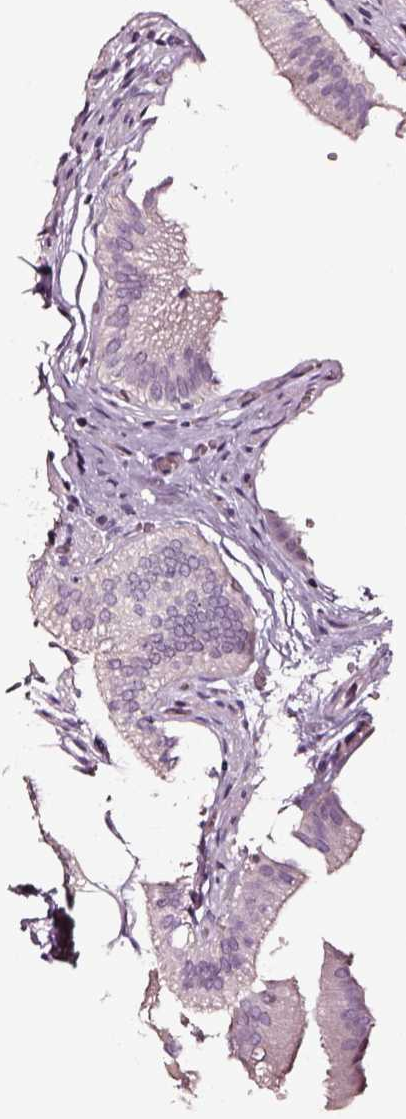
{"staining": {"intensity": "negative", "quantity": "none", "location": "none"}, "tissue": "gallbladder", "cell_type": "Glandular cells", "image_type": "normal", "snomed": [{"axis": "morphology", "description": "Normal tissue, NOS"}, {"axis": "topography", "description": "Gallbladder"}, {"axis": "topography", "description": "Peripheral nerve tissue"}], "caption": "High power microscopy image of an immunohistochemistry micrograph of unremarkable gallbladder, revealing no significant positivity in glandular cells. (Stains: DAB immunohistochemistry (IHC) with hematoxylin counter stain, Microscopy: brightfield microscopy at high magnification).", "gene": "AADAT", "patient": {"sex": "male", "age": 17}}